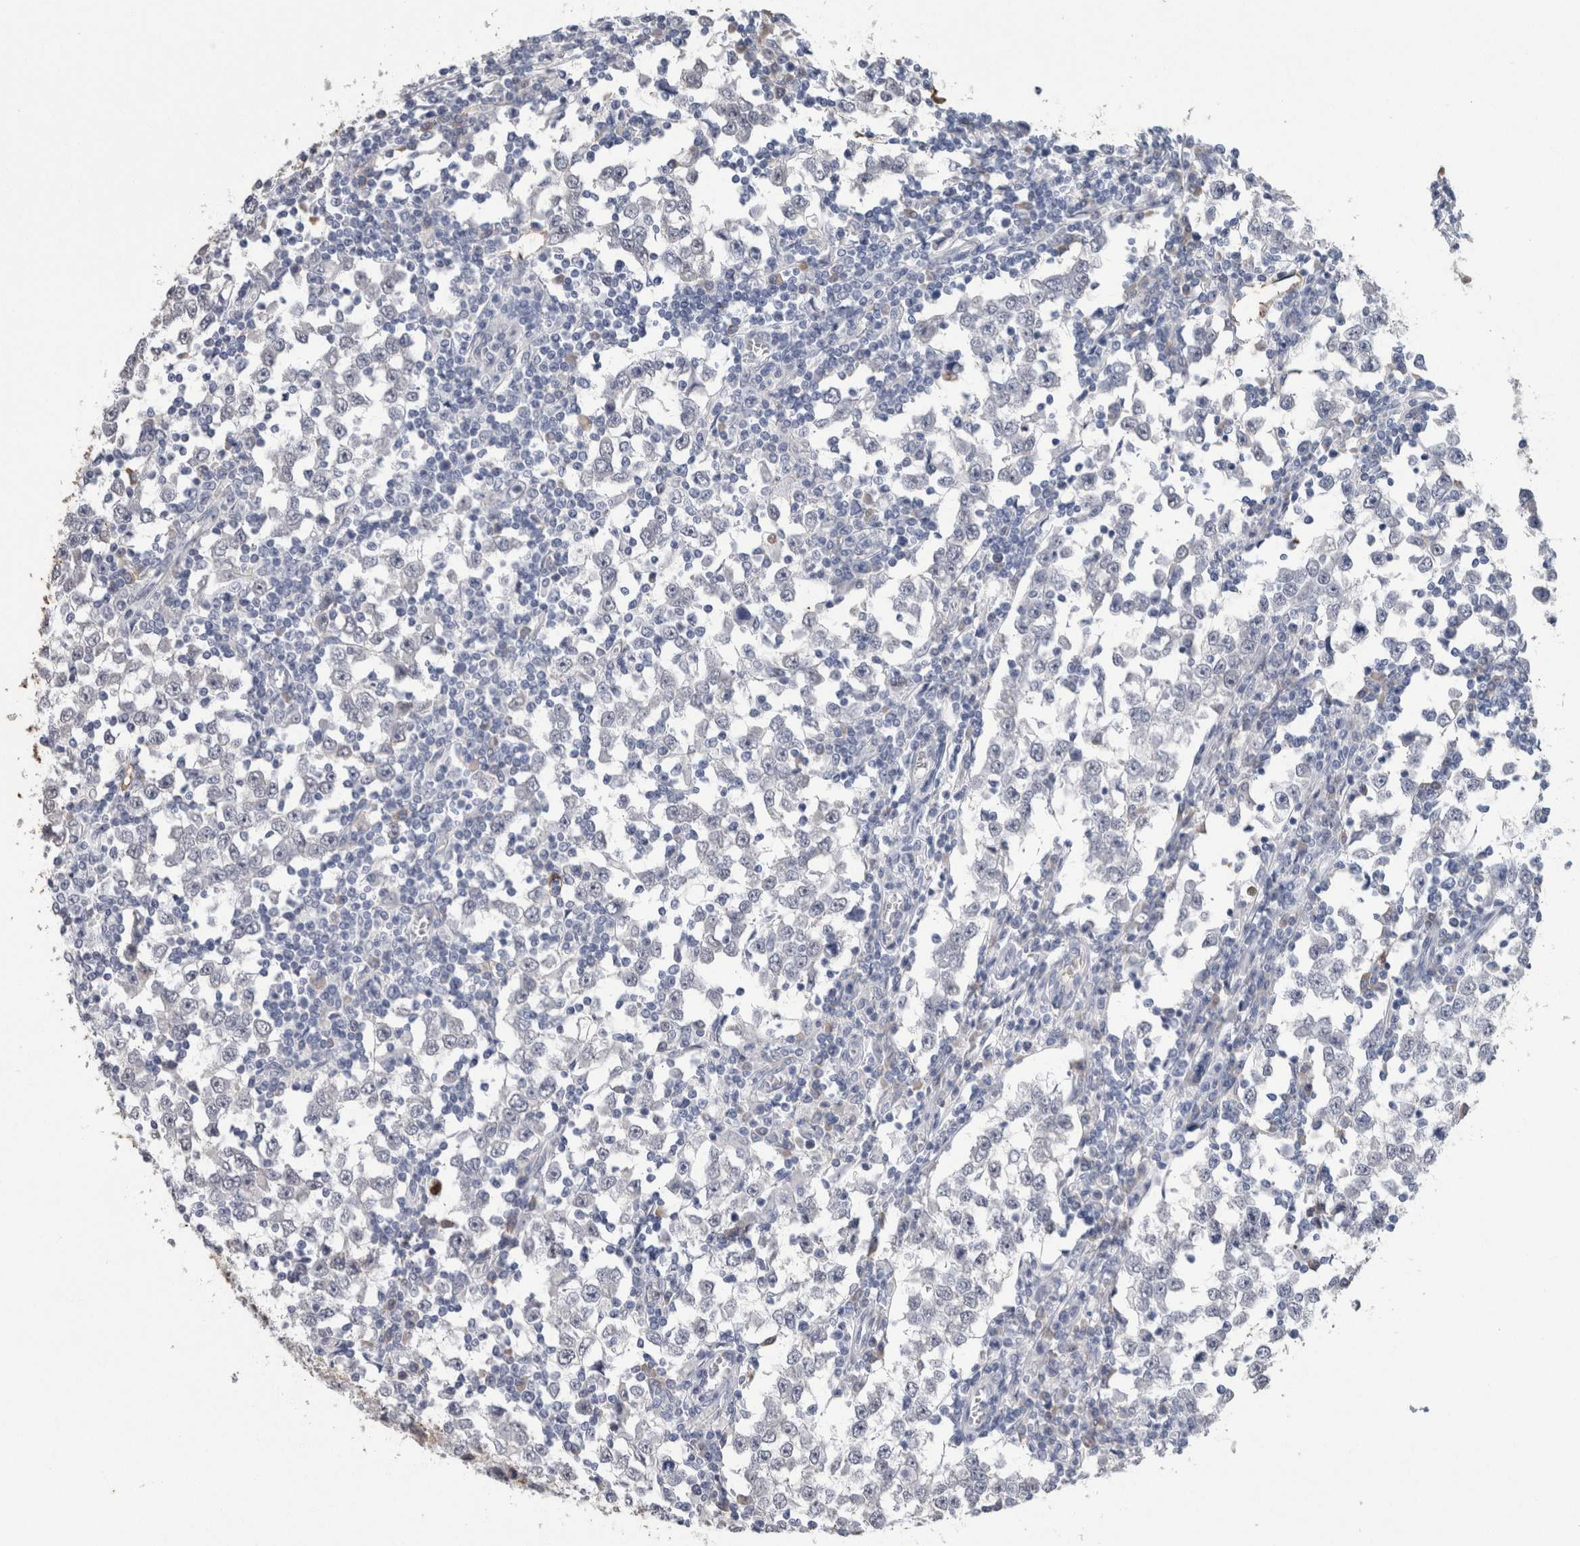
{"staining": {"intensity": "negative", "quantity": "none", "location": "none"}, "tissue": "testis cancer", "cell_type": "Tumor cells", "image_type": "cancer", "snomed": [{"axis": "morphology", "description": "Seminoma, NOS"}, {"axis": "topography", "description": "Testis"}], "caption": "Testis seminoma stained for a protein using immunohistochemistry demonstrates no staining tumor cells.", "gene": "FABP4", "patient": {"sex": "male", "age": 65}}